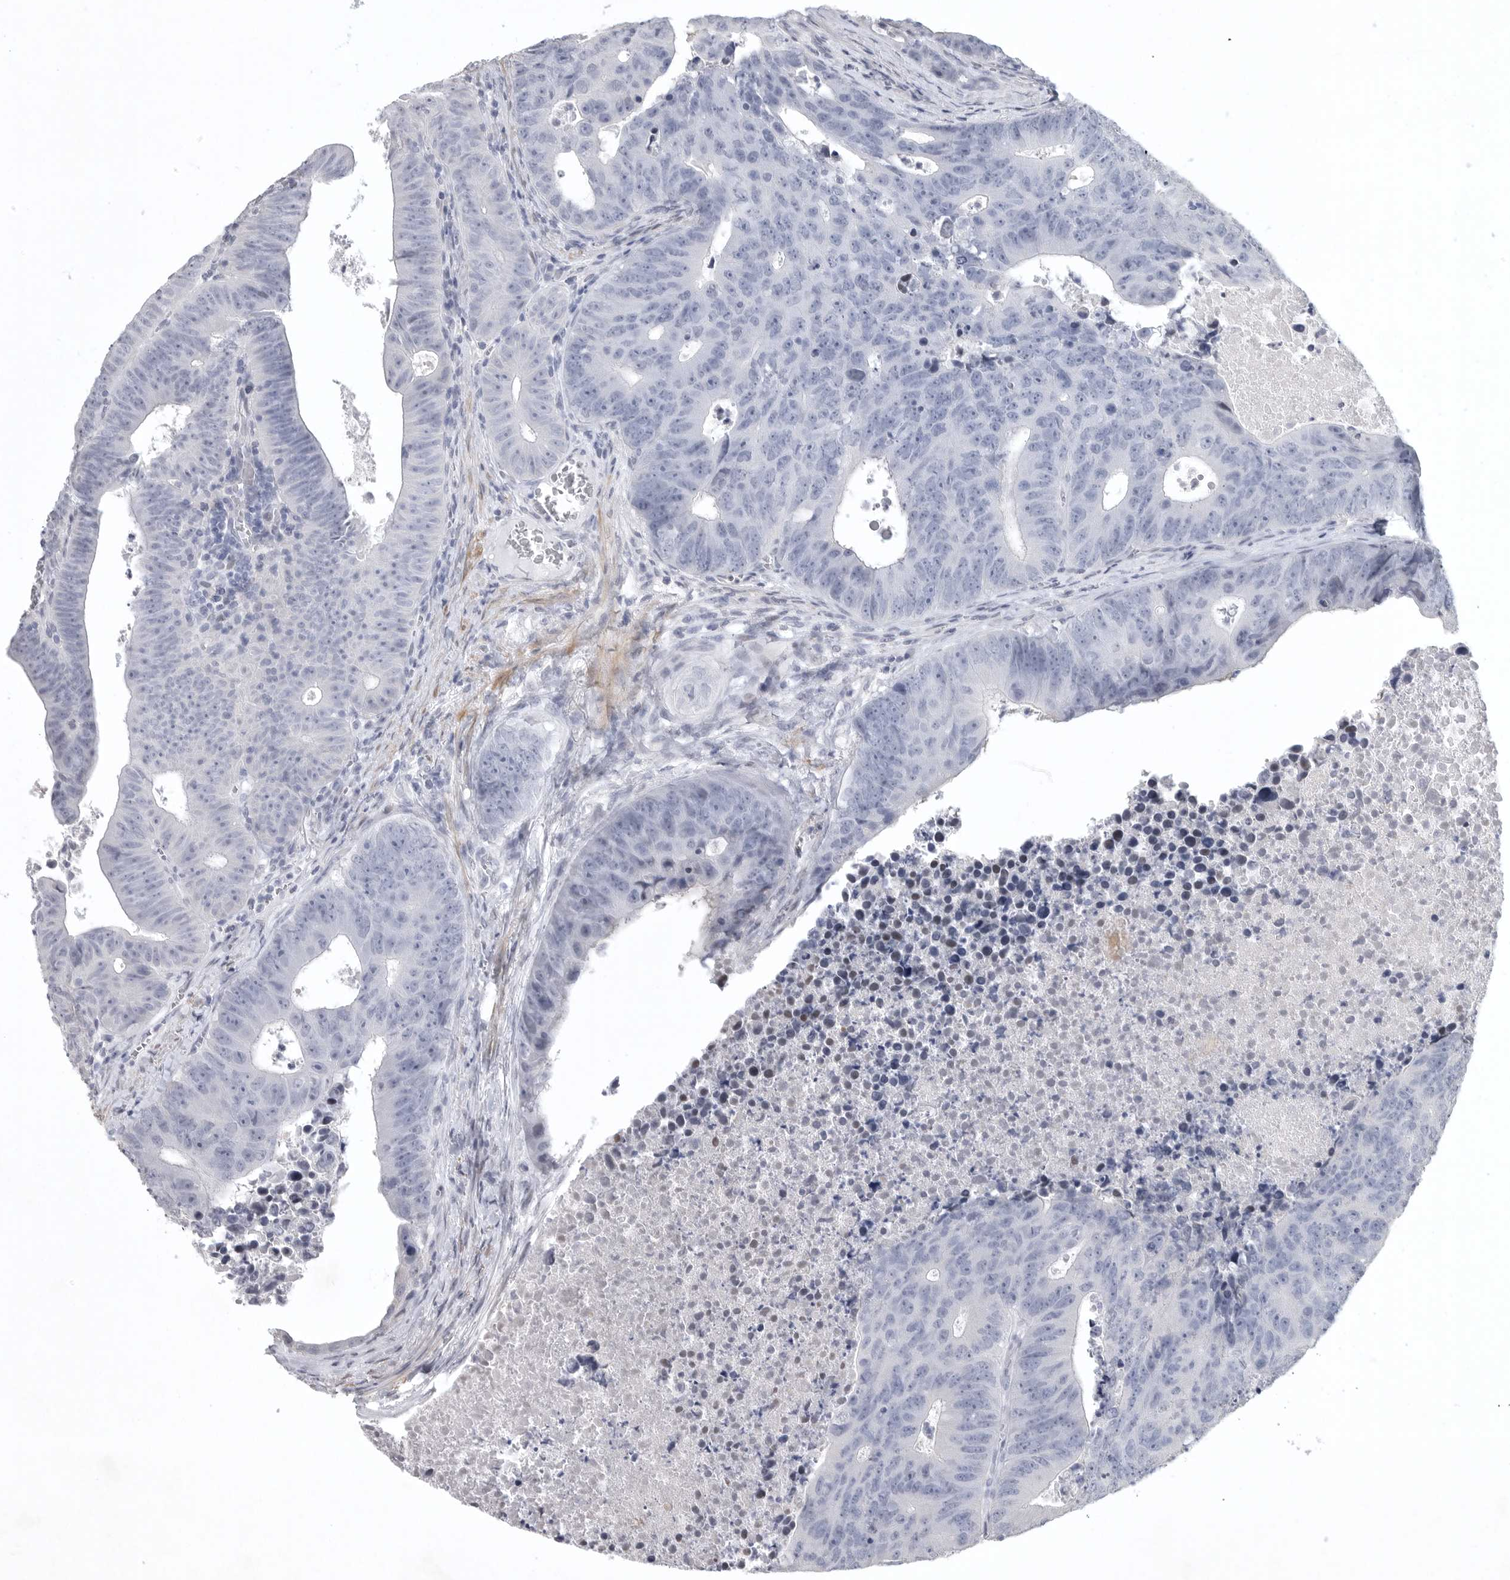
{"staining": {"intensity": "negative", "quantity": "none", "location": "none"}, "tissue": "colorectal cancer", "cell_type": "Tumor cells", "image_type": "cancer", "snomed": [{"axis": "morphology", "description": "Adenocarcinoma, NOS"}, {"axis": "topography", "description": "Colon"}], "caption": "The IHC micrograph has no significant expression in tumor cells of adenocarcinoma (colorectal) tissue. (DAB (3,3'-diaminobenzidine) immunohistochemistry visualized using brightfield microscopy, high magnification).", "gene": "TNR", "patient": {"sex": "male", "age": 87}}